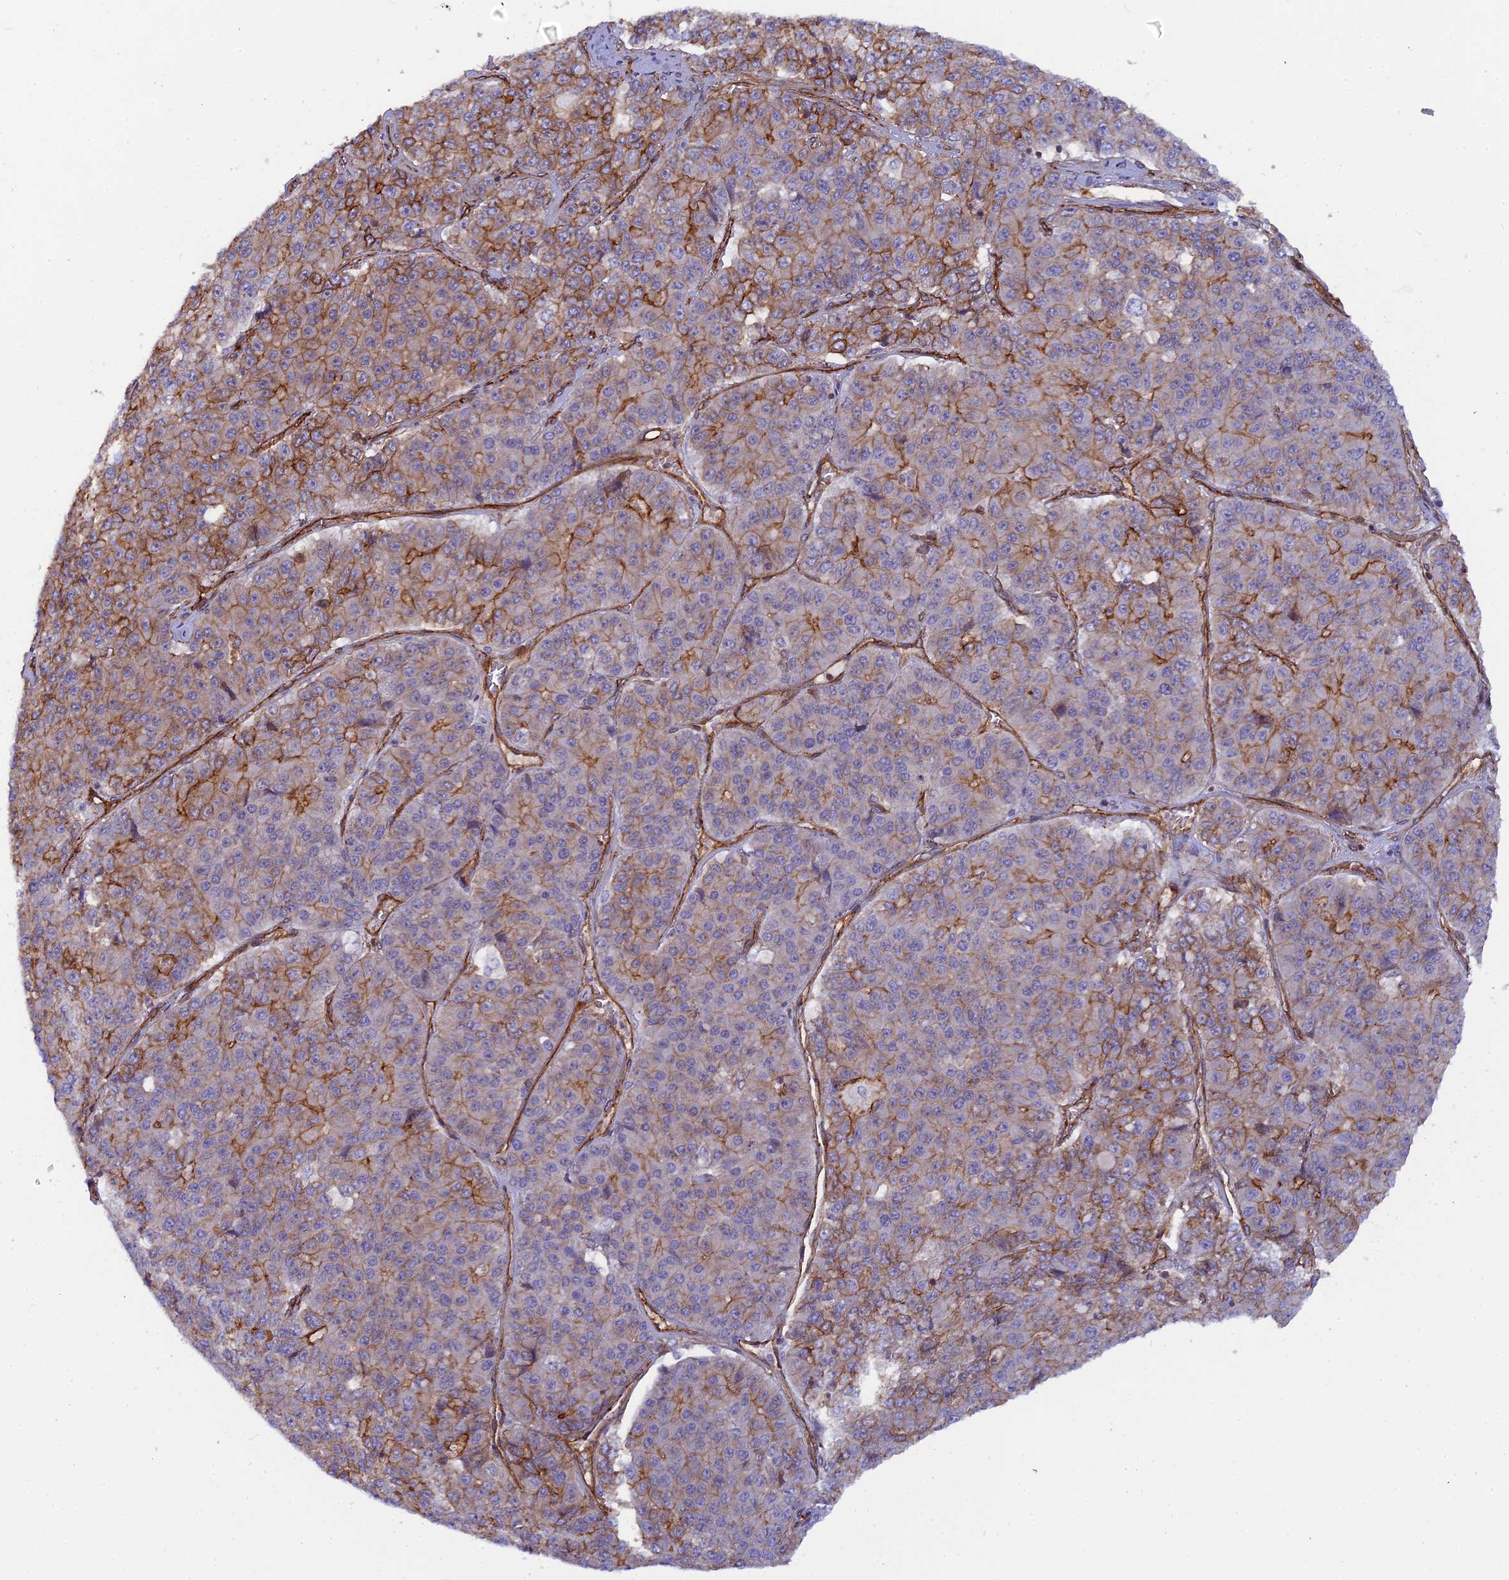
{"staining": {"intensity": "moderate", "quantity": "25%-75%", "location": "cytoplasmic/membranous"}, "tissue": "pancreatic cancer", "cell_type": "Tumor cells", "image_type": "cancer", "snomed": [{"axis": "morphology", "description": "Adenocarcinoma, NOS"}, {"axis": "topography", "description": "Pancreas"}], "caption": "Protein expression analysis of human pancreatic cancer (adenocarcinoma) reveals moderate cytoplasmic/membranous expression in approximately 25%-75% of tumor cells. (DAB (3,3'-diaminobenzidine) IHC, brown staining for protein, blue staining for nuclei).", "gene": "CNBD2", "patient": {"sex": "male", "age": 50}}